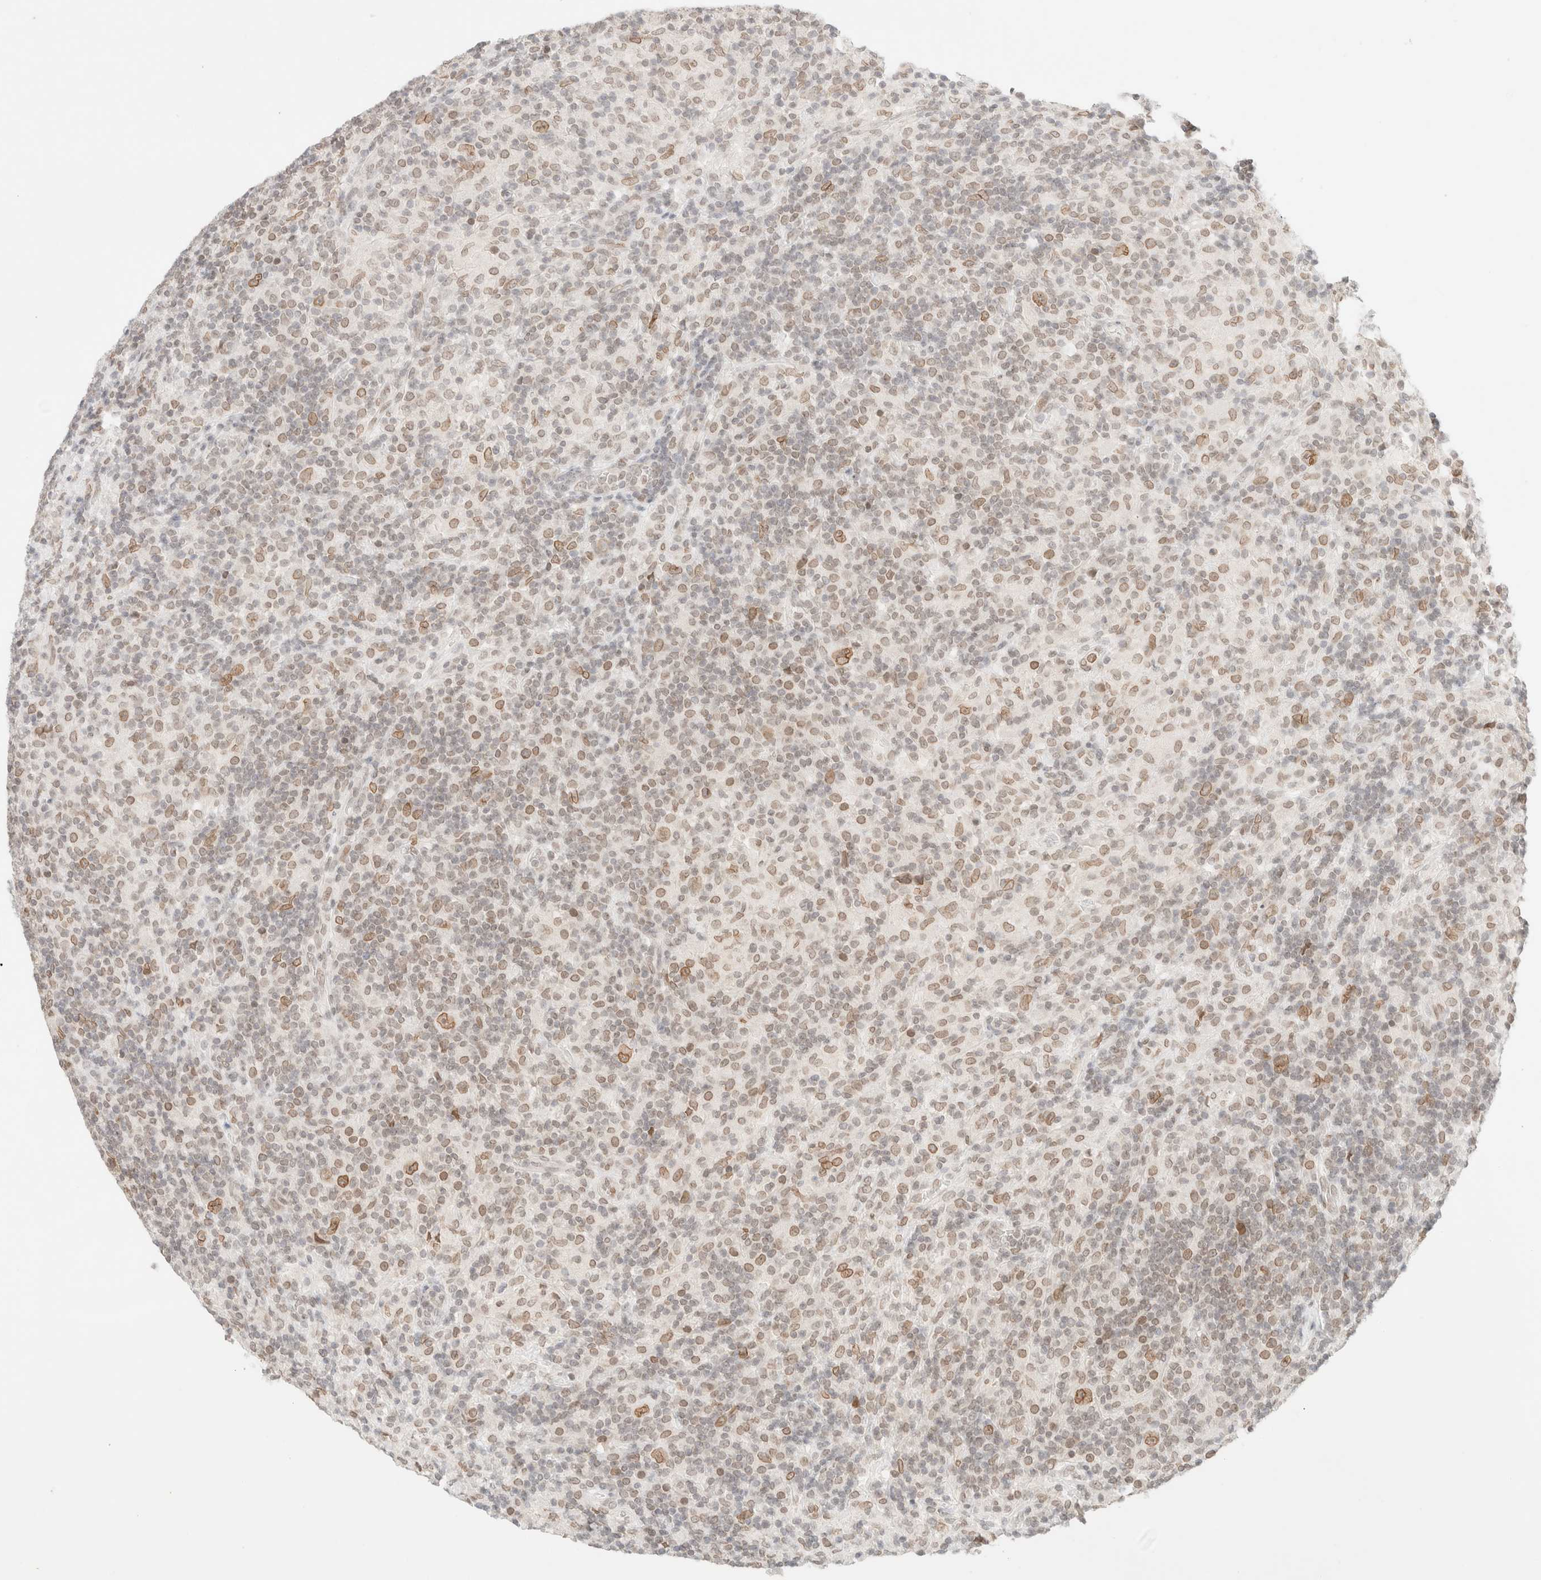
{"staining": {"intensity": "moderate", "quantity": ">75%", "location": "cytoplasmic/membranous,nuclear"}, "tissue": "lymphoma", "cell_type": "Tumor cells", "image_type": "cancer", "snomed": [{"axis": "morphology", "description": "Hodgkin's disease, NOS"}, {"axis": "topography", "description": "Lymph node"}], "caption": "Lymphoma stained with a brown dye demonstrates moderate cytoplasmic/membranous and nuclear positive positivity in approximately >75% of tumor cells.", "gene": "ZNF770", "patient": {"sex": "male", "age": 70}}